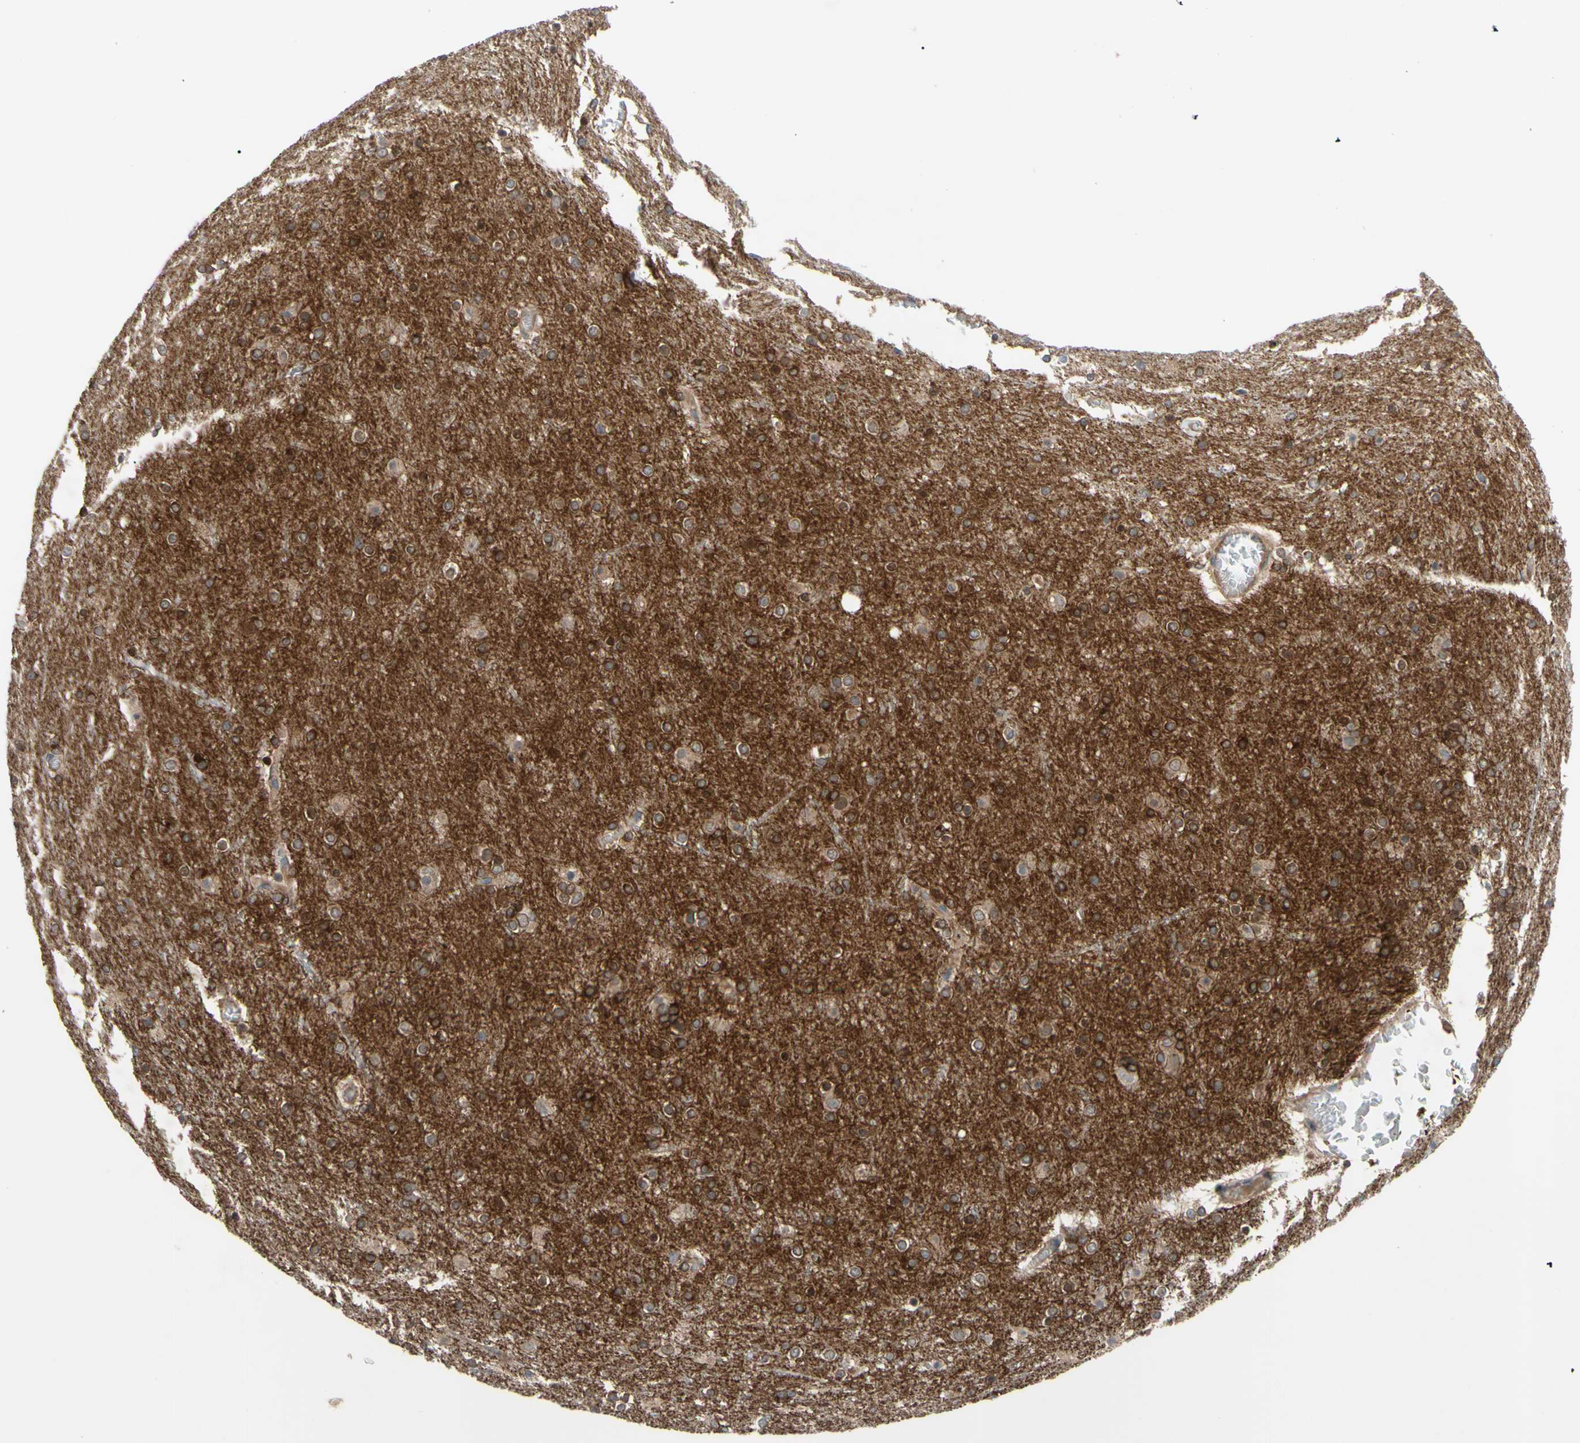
{"staining": {"intensity": "weak", "quantity": ">75%", "location": "cytoplasmic/membranous"}, "tissue": "cerebral cortex", "cell_type": "Endothelial cells", "image_type": "normal", "snomed": [{"axis": "morphology", "description": "Normal tissue, NOS"}, {"axis": "topography", "description": "Cerebral cortex"}], "caption": "Immunohistochemical staining of unremarkable cerebral cortex displays >75% levels of weak cytoplasmic/membranous protein positivity in about >75% of endothelial cells.", "gene": "SHROOM4", "patient": {"sex": "female", "age": 54}}